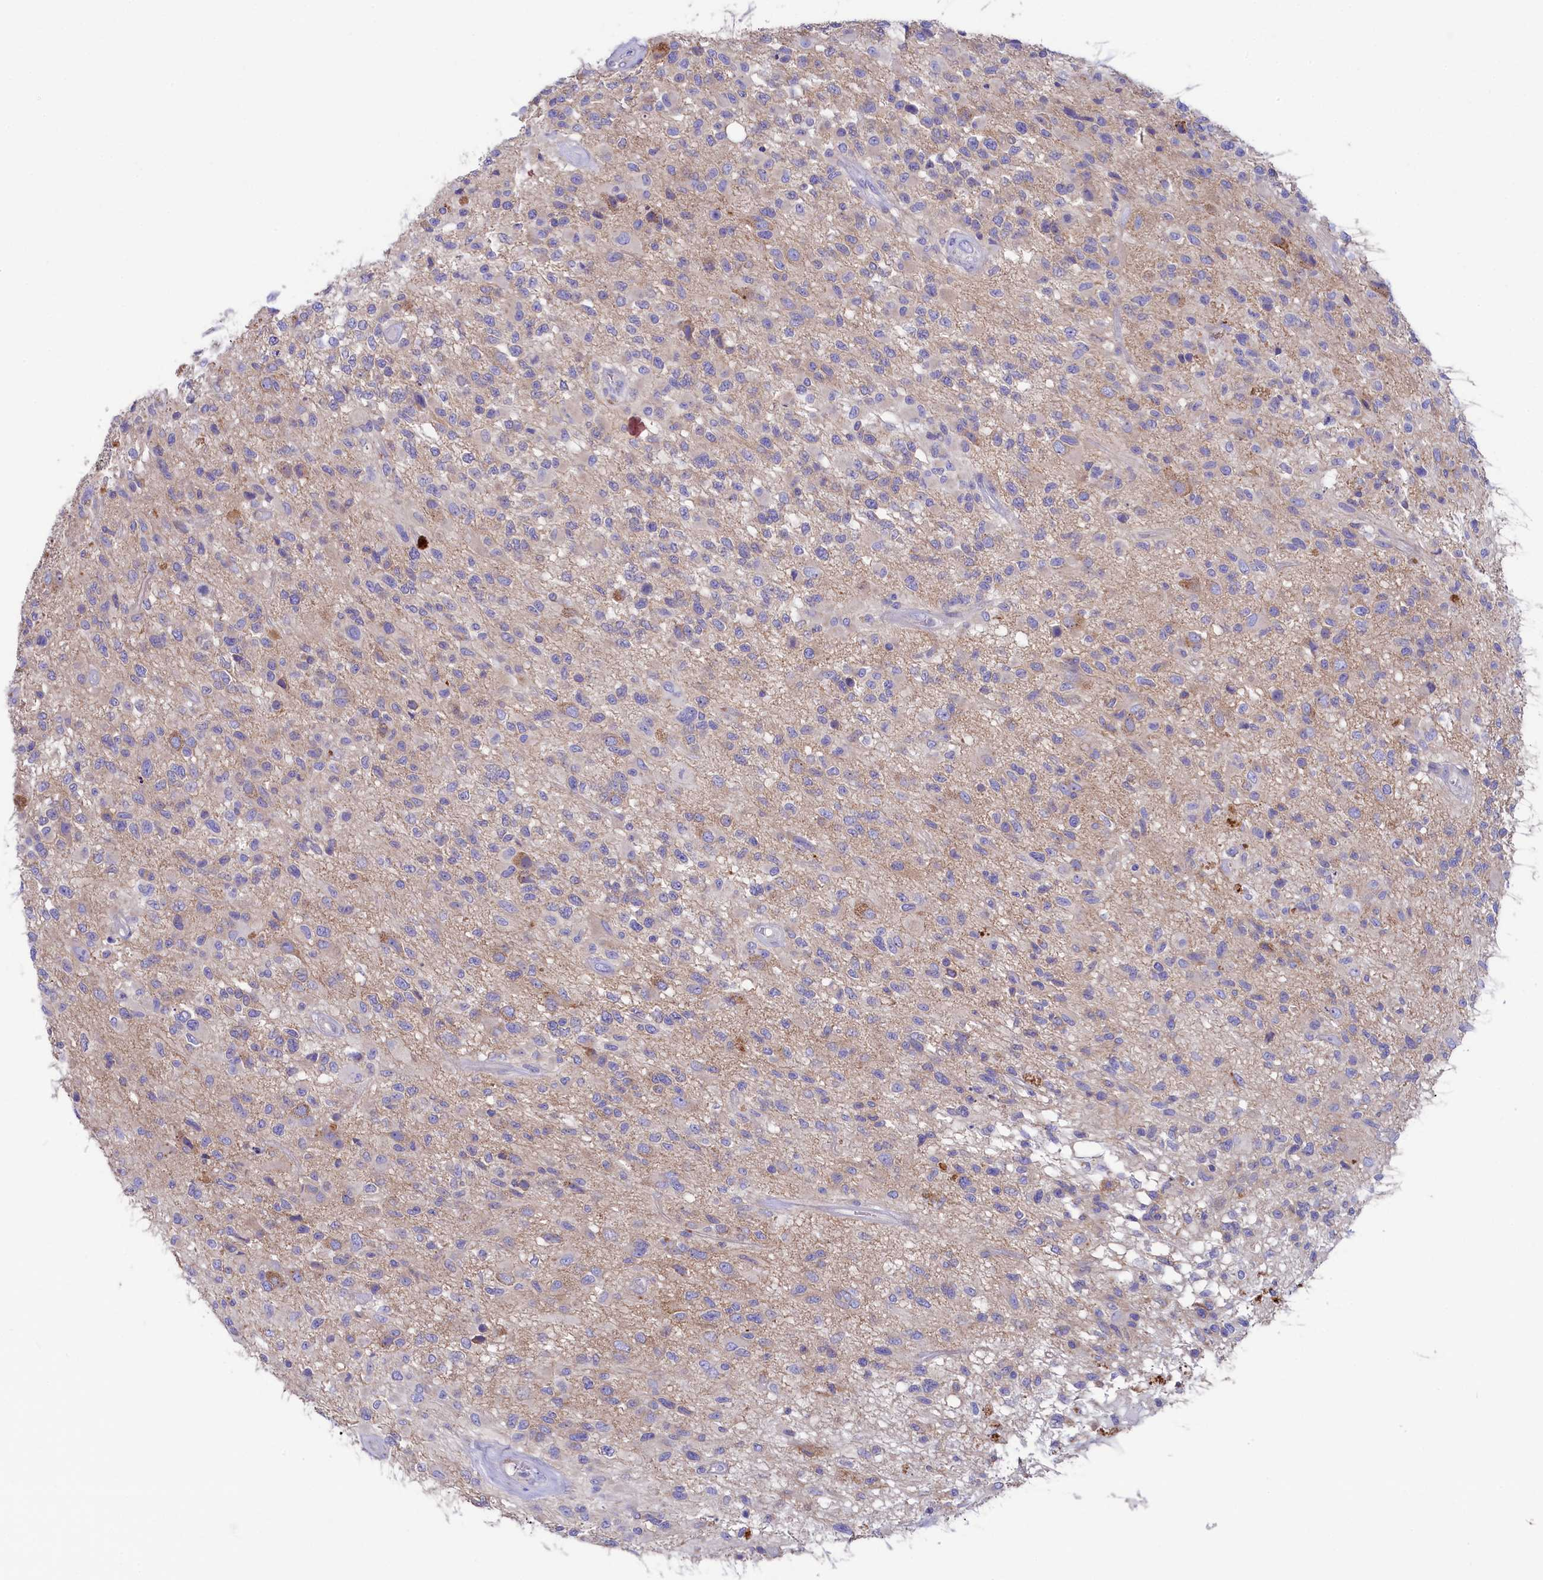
{"staining": {"intensity": "negative", "quantity": "none", "location": "none"}, "tissue": "glioma", "cell_type": "Tumor cells", "image_type": "cancer", "snomed": [{"axis": "morphology", "description": "Glioma, malignant, High grade"}, {"axis": "morphology", "description": "Glioblastoma, NOS"}, {"axis": "topography", "description": "Brain"}], "caption": "Human glioma stained for a protein using IHC demonstrates no expression in tumor cells.", "gene": "VPS26B", "patient": {"sex": "male", "age": 60}}